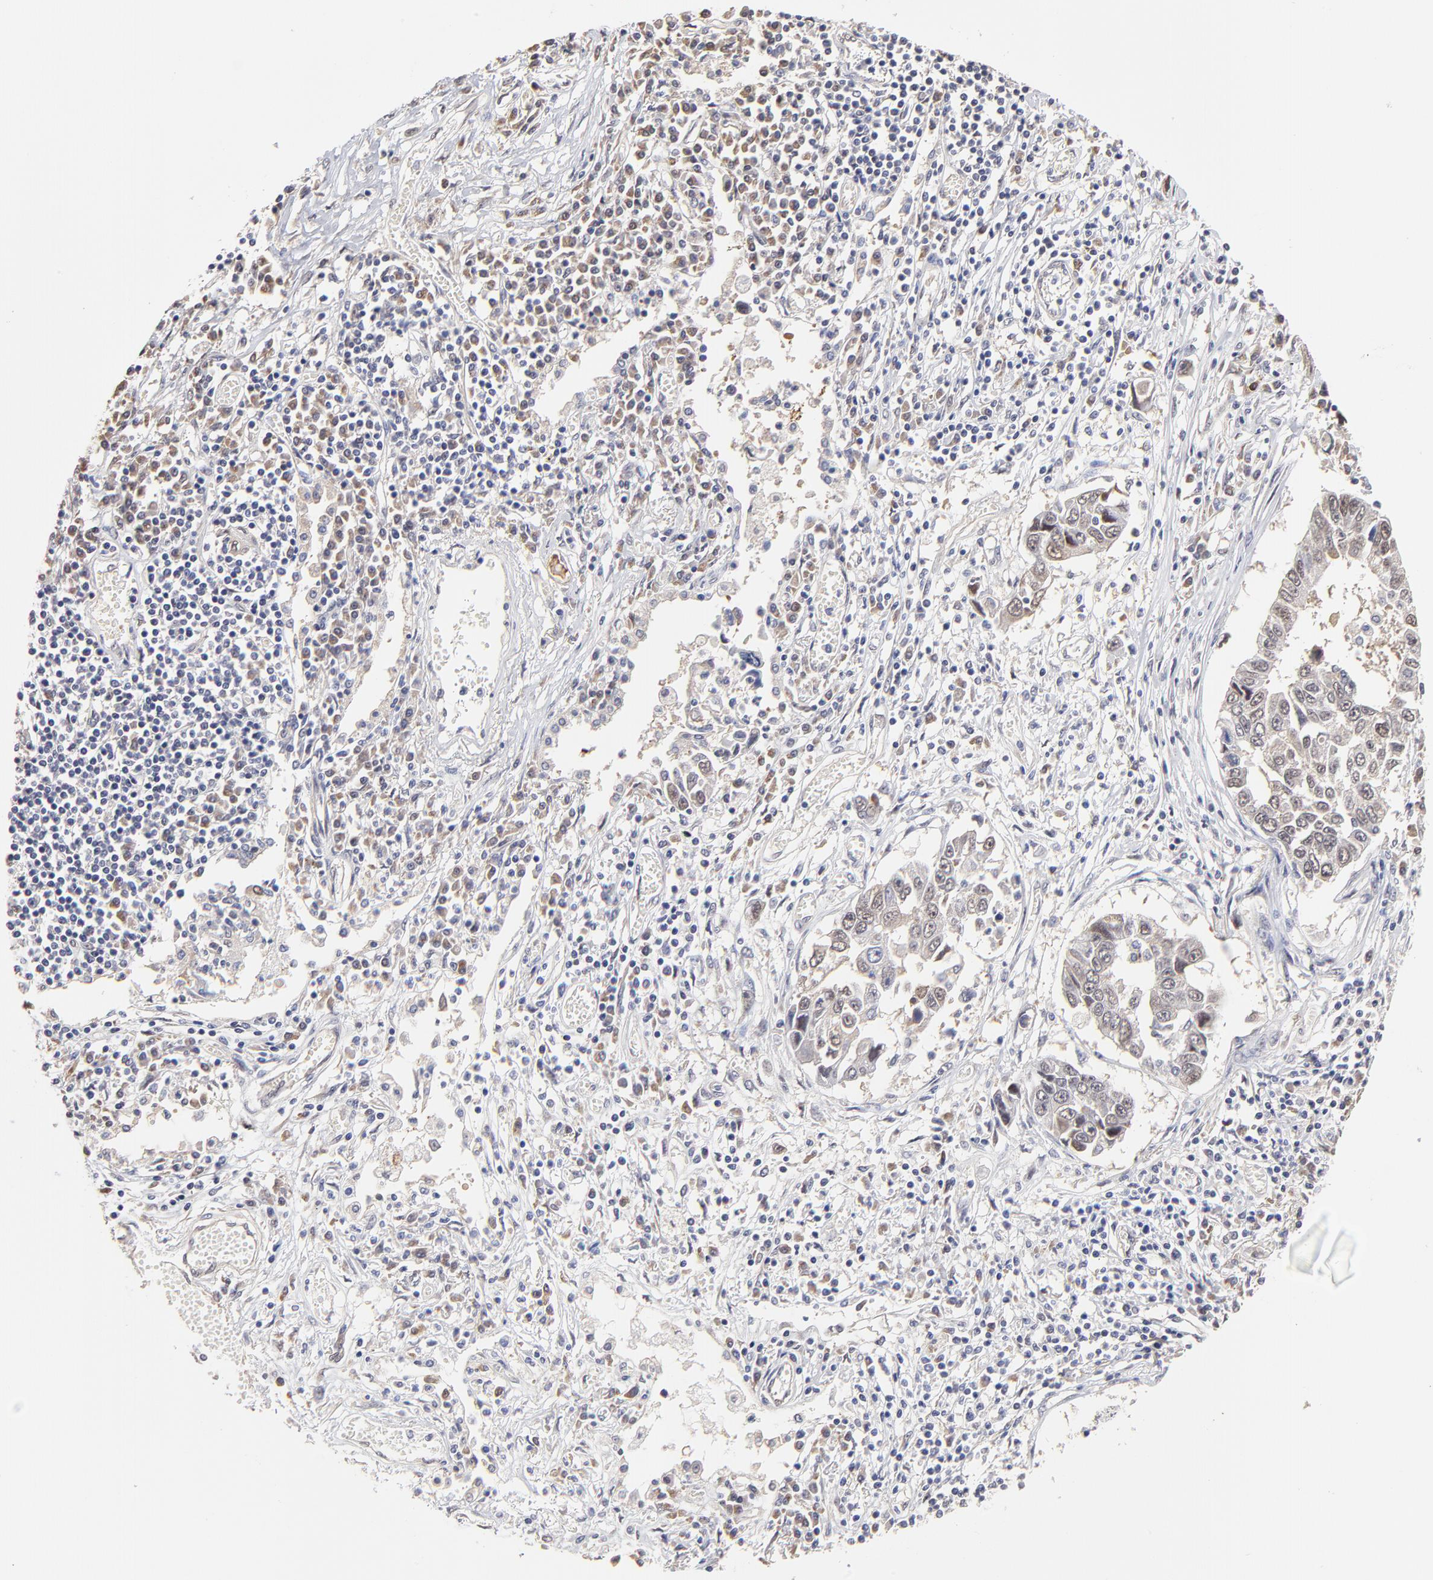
{"staining": {"intensity": "weak", "quantity": ">75%", "location": "cytoplasmic/membranous,nuclear"}, "tissue": "lung cancer", "cell_type": "Tumor cells", "image_type": "cancer", "snomed": [{"axis": "morphology", "description": "Squamous cell carcinoma, NOS"}, {"axis": "topography", "description": "Lung"}], "caption": "DAB (3,3'-diaminobenzidine) immunohistochemical staining of human lung squamous cell carcinoma reveals weak cytoplasmic/membranous and nuclear protein staining in approximately >75% of tumor cells.", "gene": "ZNF10", "patient": {"sex": "male", "age": 71}}